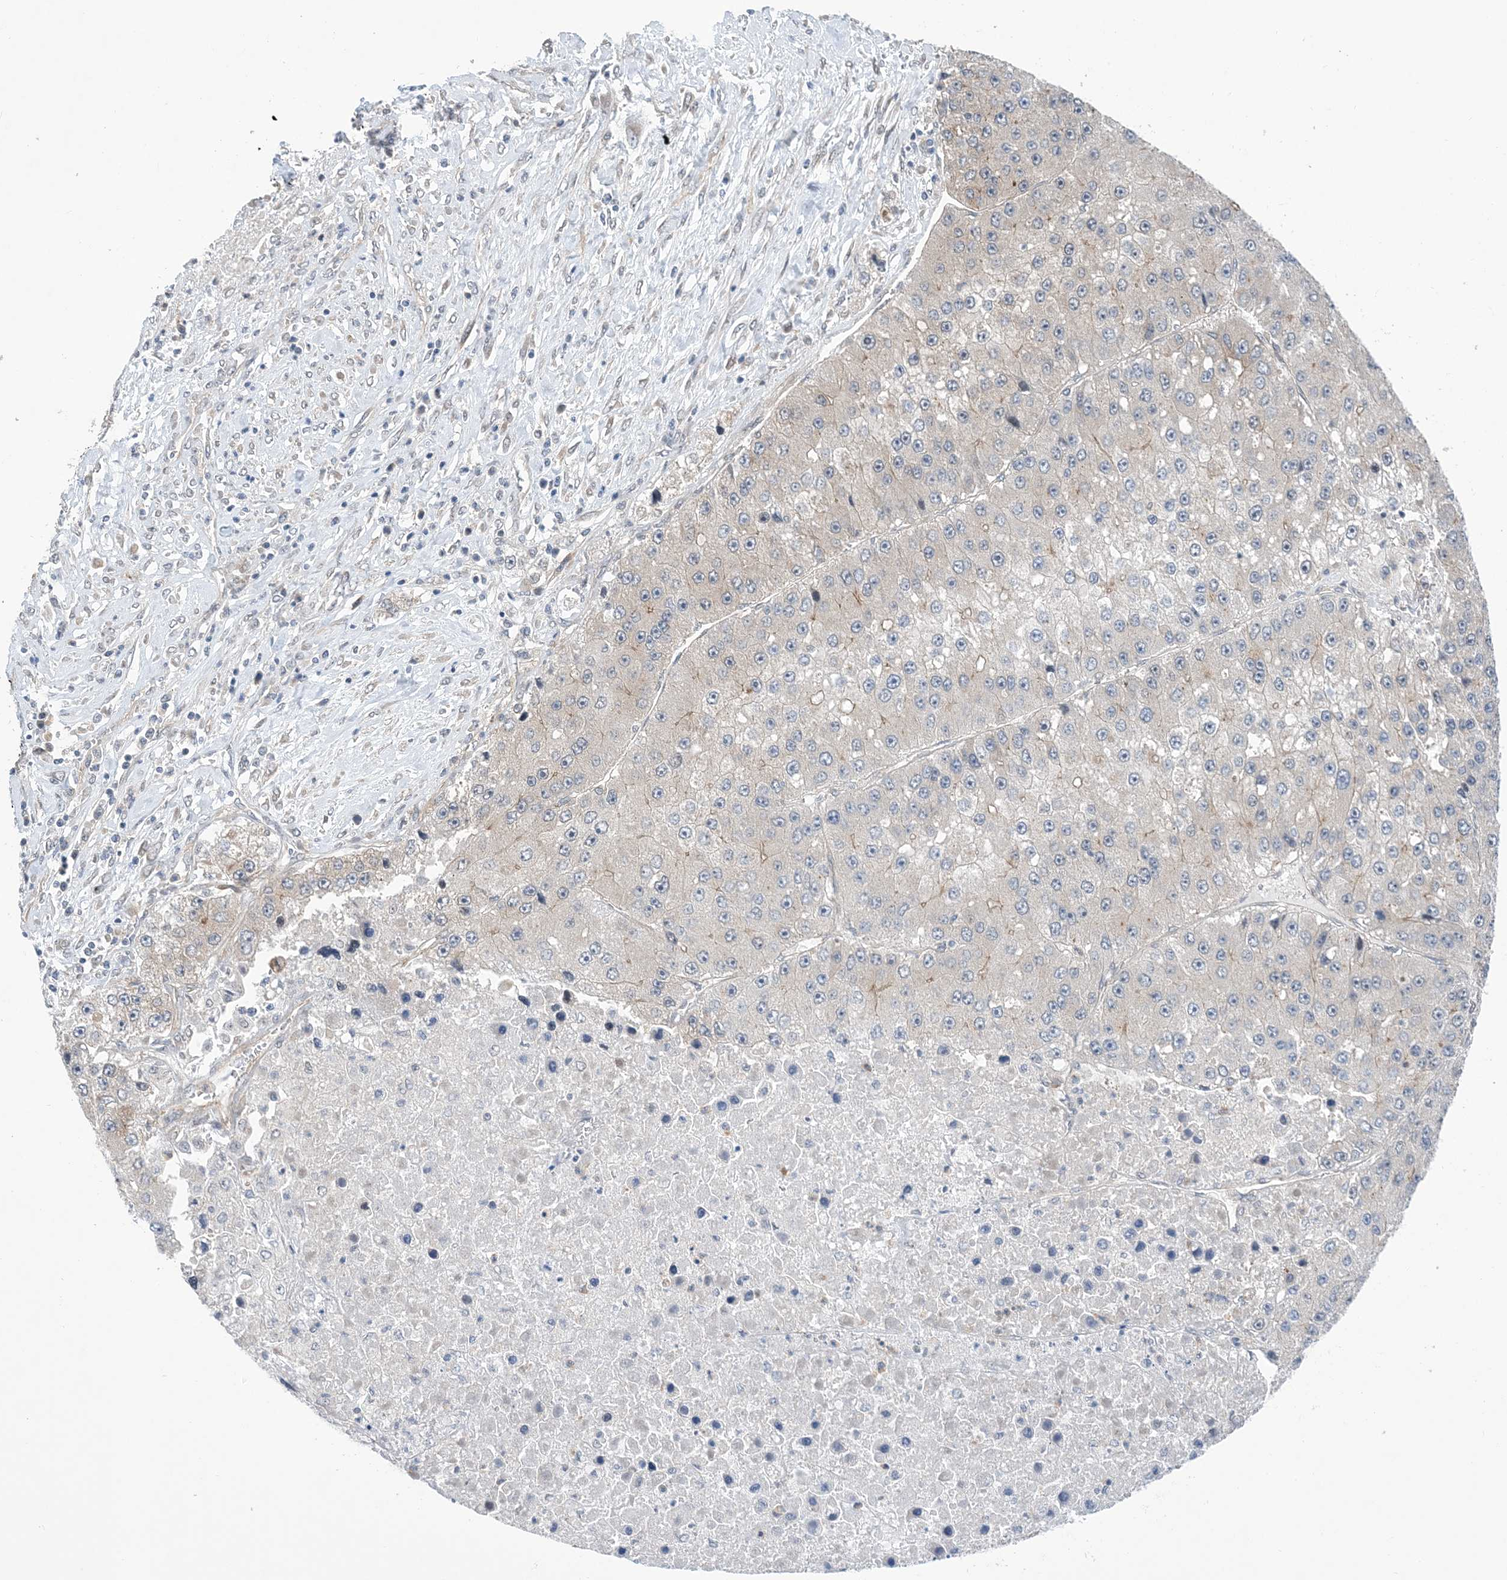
{"staining": {"intensity": "negative", "quantity": "none", "location": "none"}, "tissue": "liver cancer", "cell_type": "Tumor cells", "image_type": "cancer", "snomed": [{"axis": "morphology", "description": "Carcinoma, Hepatocellular, NOS"}, {"axis": "topography", "description": "Liver"}], "caption": "Immunohistochemistry (IHC) histopathology image of hepatocellular carcinoma (liver) stained for a protein (brown), which shows no positivity in tumor cells. (Immunohistochemistry (IHC), brightfield microscopy, high magnification).", "gene": "EHBP1", "patient": {"sex": "female", "age": 73}}